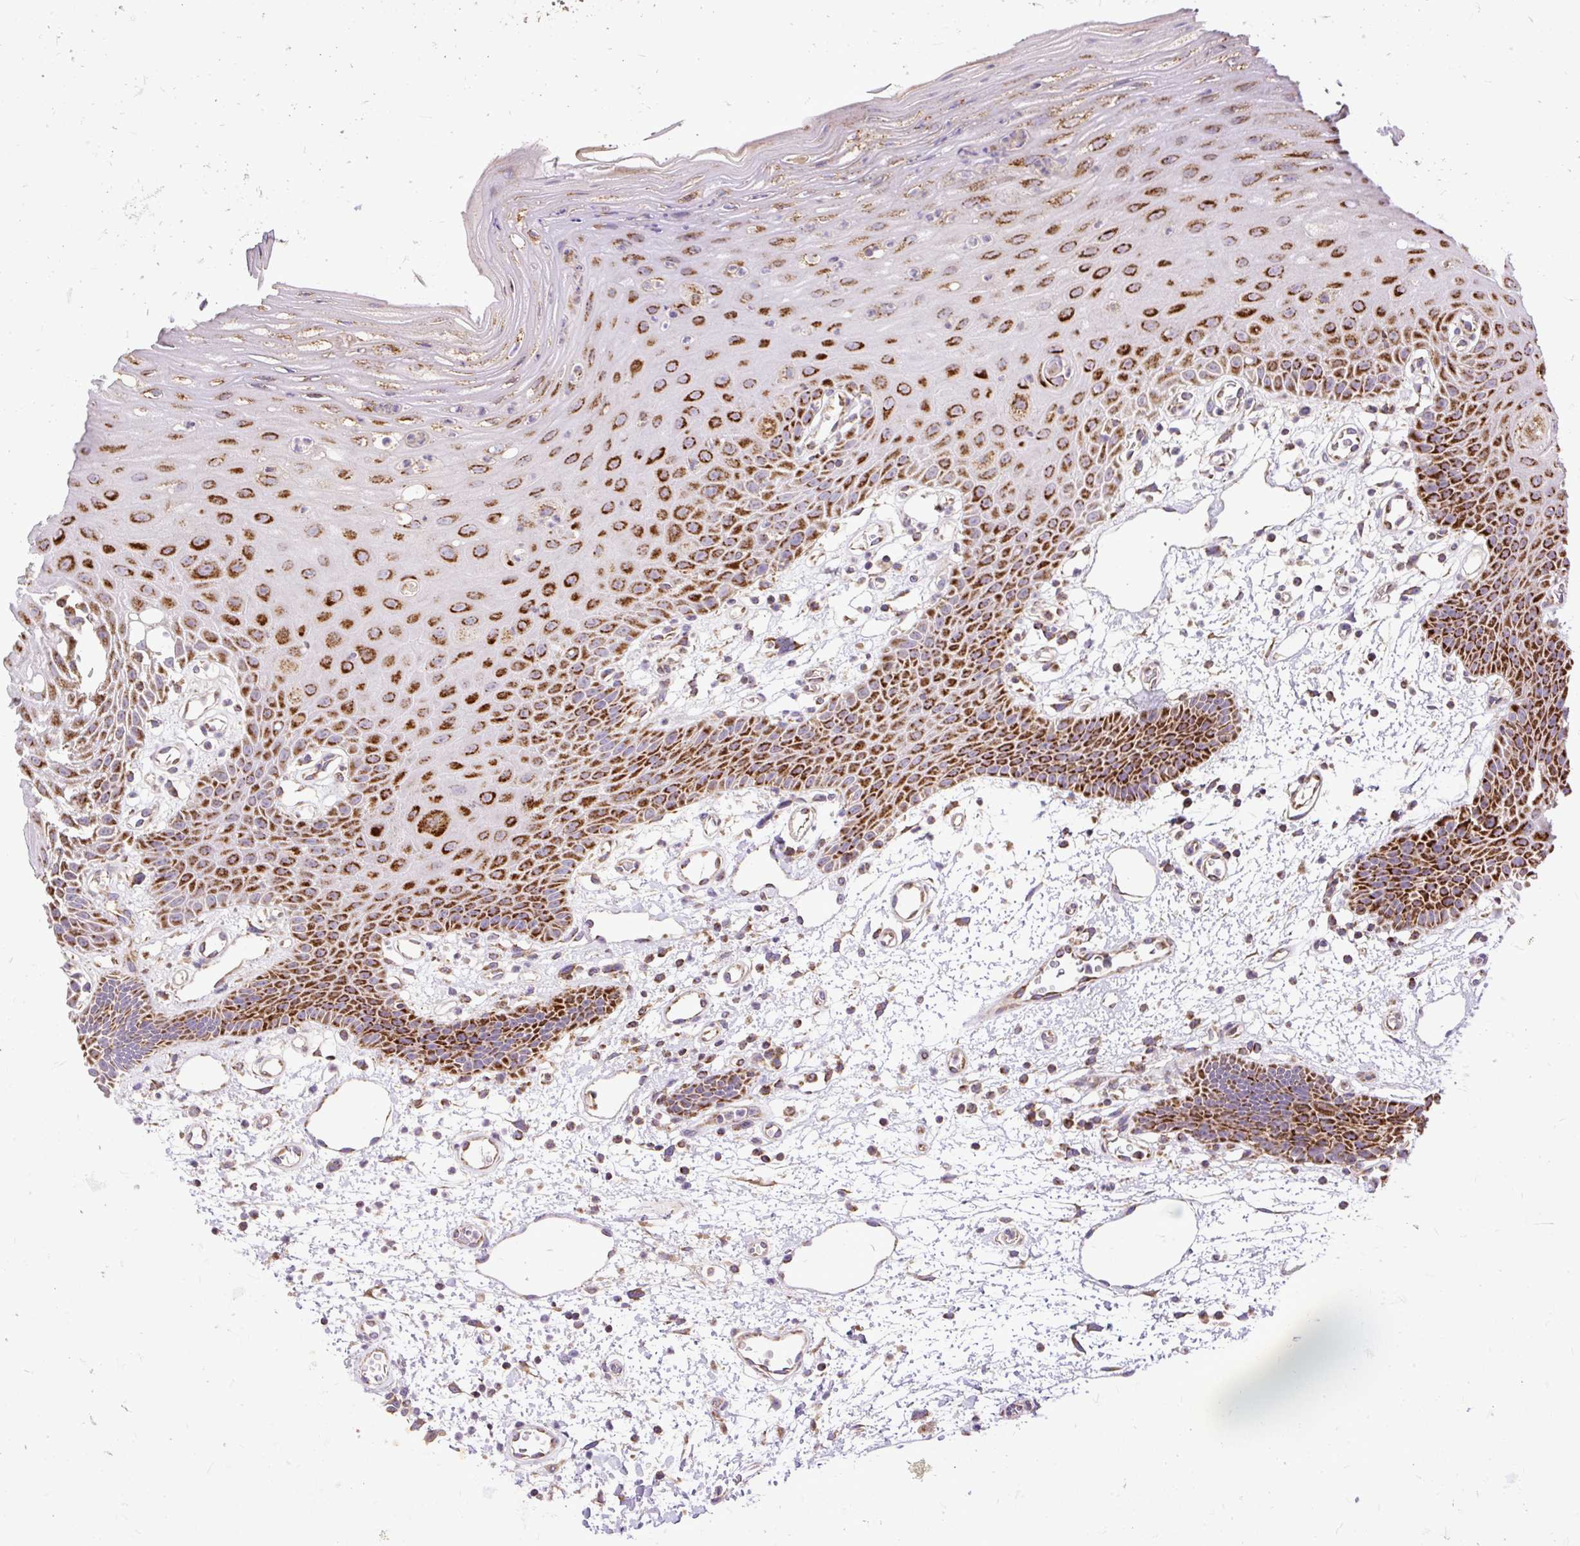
{"staining": {"intensity": "strong", "quantity": ">75%", "location": "cytoplasmic/membranous"}, "tissue": "oral mucosa", "cell_type": "Squamous epithelial cells", "image_type": "normal", "snomed": [{"axis": "morphology", "description": "Normal tissue, NOS"}, {"axis": "topography", "description": "Oral tissue"}], "caption": "Strong cytoplasmic/membranous protein positivity is identified in about >75% of squamous epithelial cells in oral mucosa.", "gene": "TOMM40", "patient": {"sex": "female", "age": 59}}